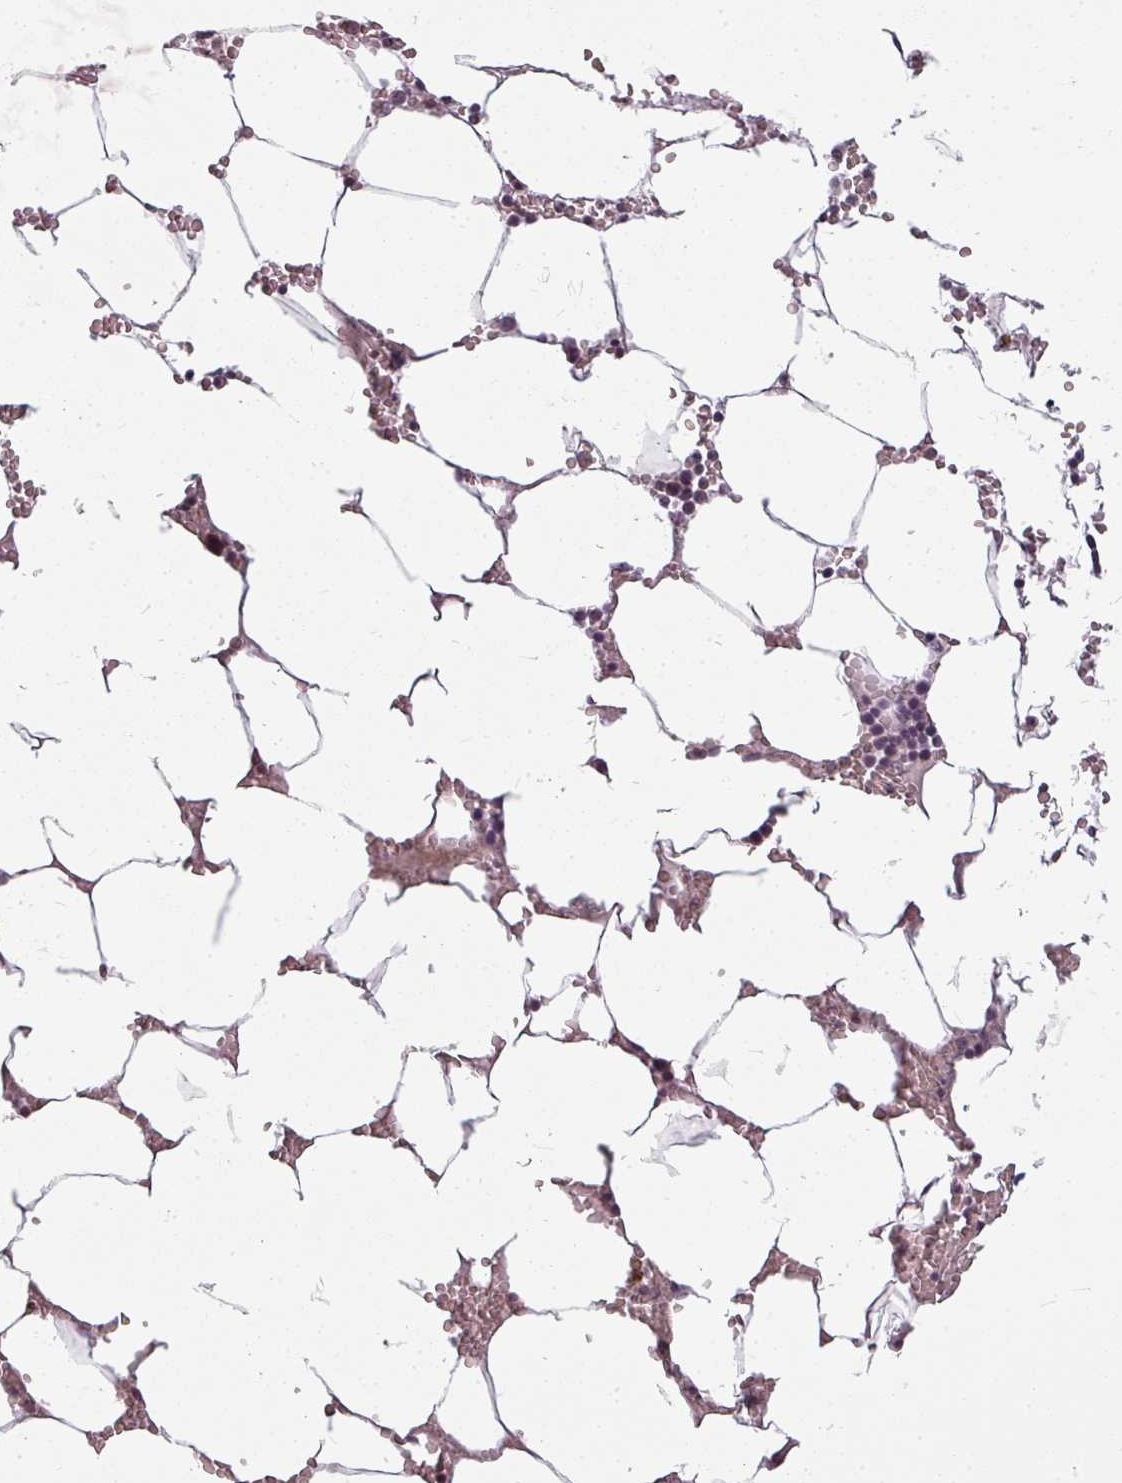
{"staining": {"intensity": "negative", "quantity": "none", "location": "none"}, "tissue": "bone marrow", "cell_type": "Hematopoietic cells", "image_type": "normal", "snomed": [{"axis": "morphology", "description": "Normal tissue, NOS"}, {"axis": "topography", "description": "Bone marrow"}], "caption": "Micrograph shows no protein positivity in hematopoietic cells of normal bone marrow. (DAB (3,3'-diaminobenzidine) immunohistochemistry with hematoxylin counter stain).", "gene": "CLIC1", "patient": {"sex": "male", "age": 70}}